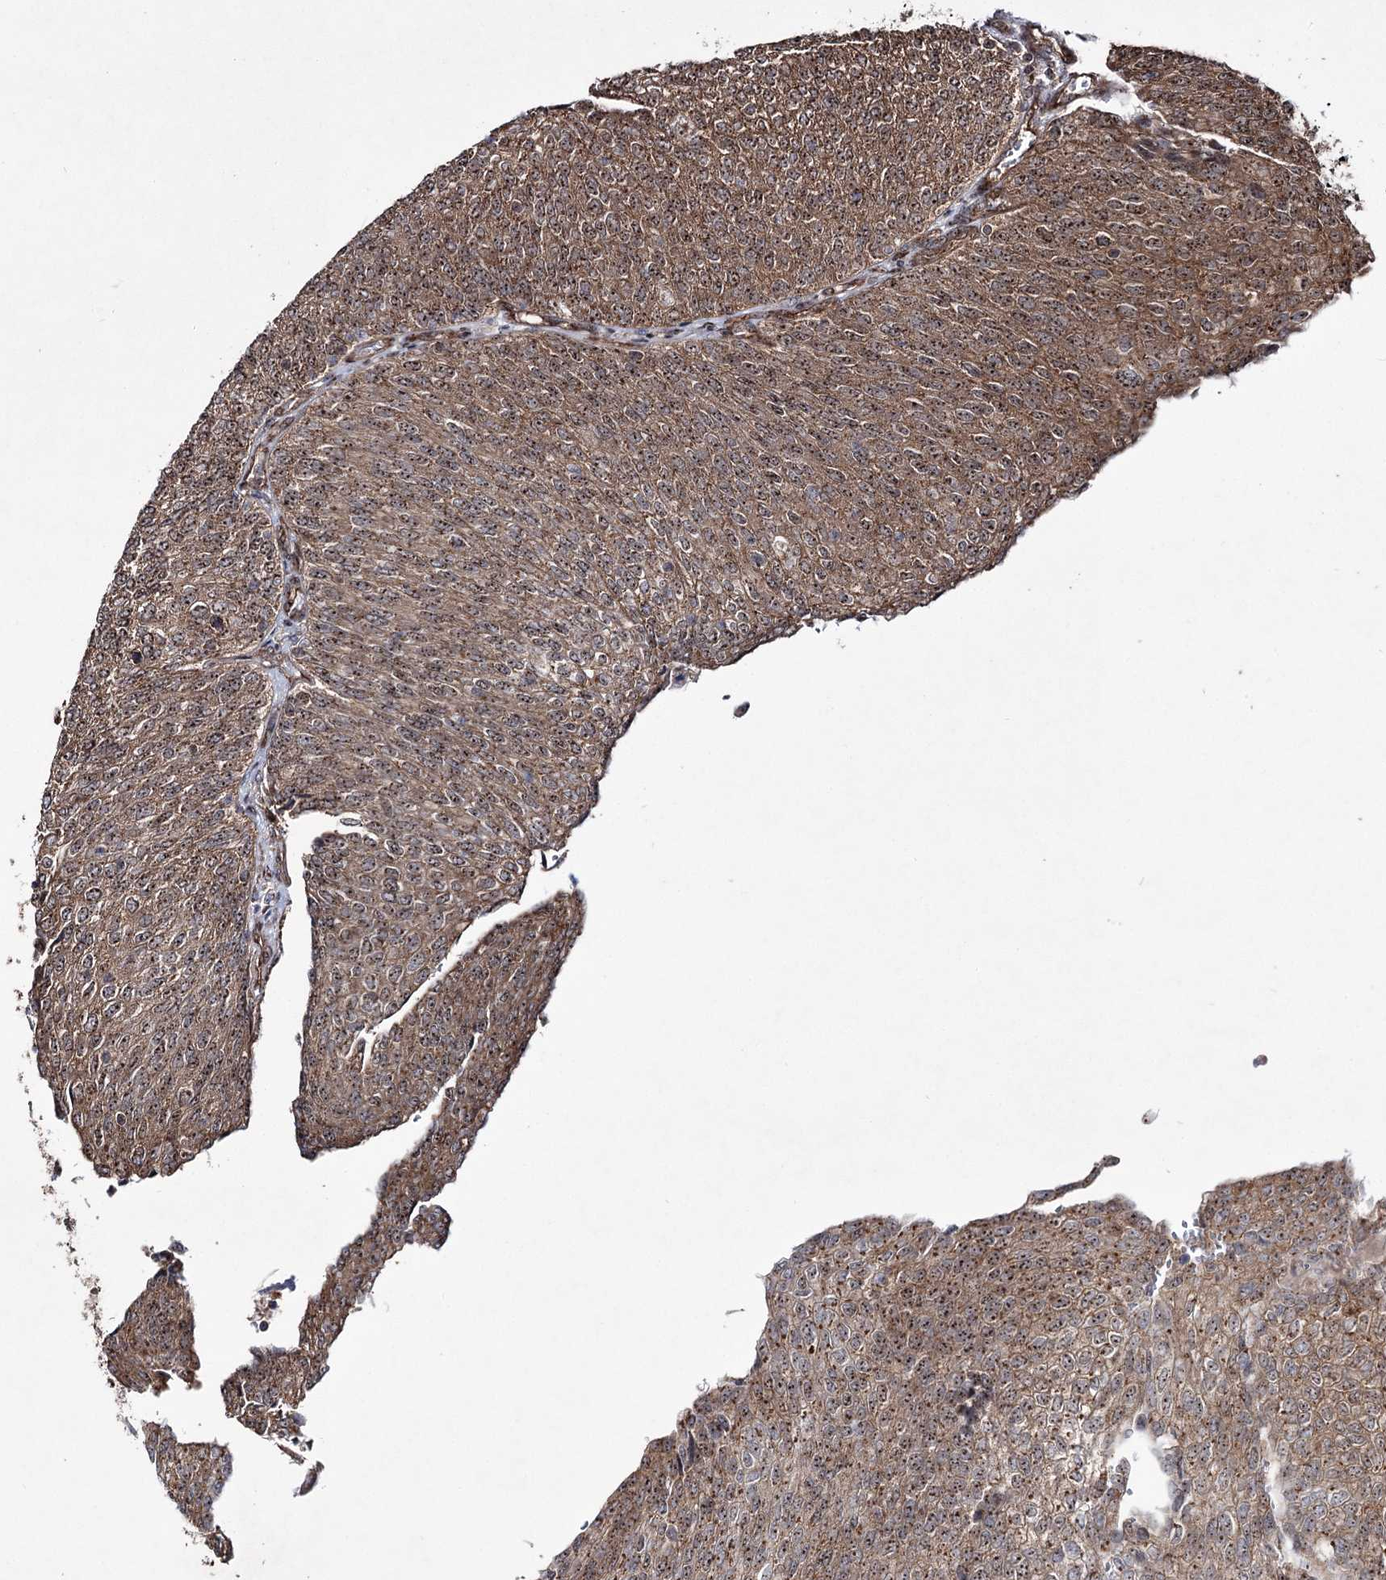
{"staining": {"intensity": "moderate", "quantity": ">75%", "location": "cytoplasmic/membranous,nuclear"}, "tissue": "urothelial cancer", "cell_type": "Tumor cells", "image_type": "cancer", "snomed": [{"axis": "morphology", "description": "Urothelial carcinoma, Low grade"}, {"axis": "topography", "description": "Urinary bladder"}], "caption": "The photomicrograph displays staining of urothelial cancer, revealing moderate cytoplasmic/membranous and nuclear protein expression (brown color) within tumor cells.", "gene": "SERINC5", "patient": {"sex": "female", "age": 79}}